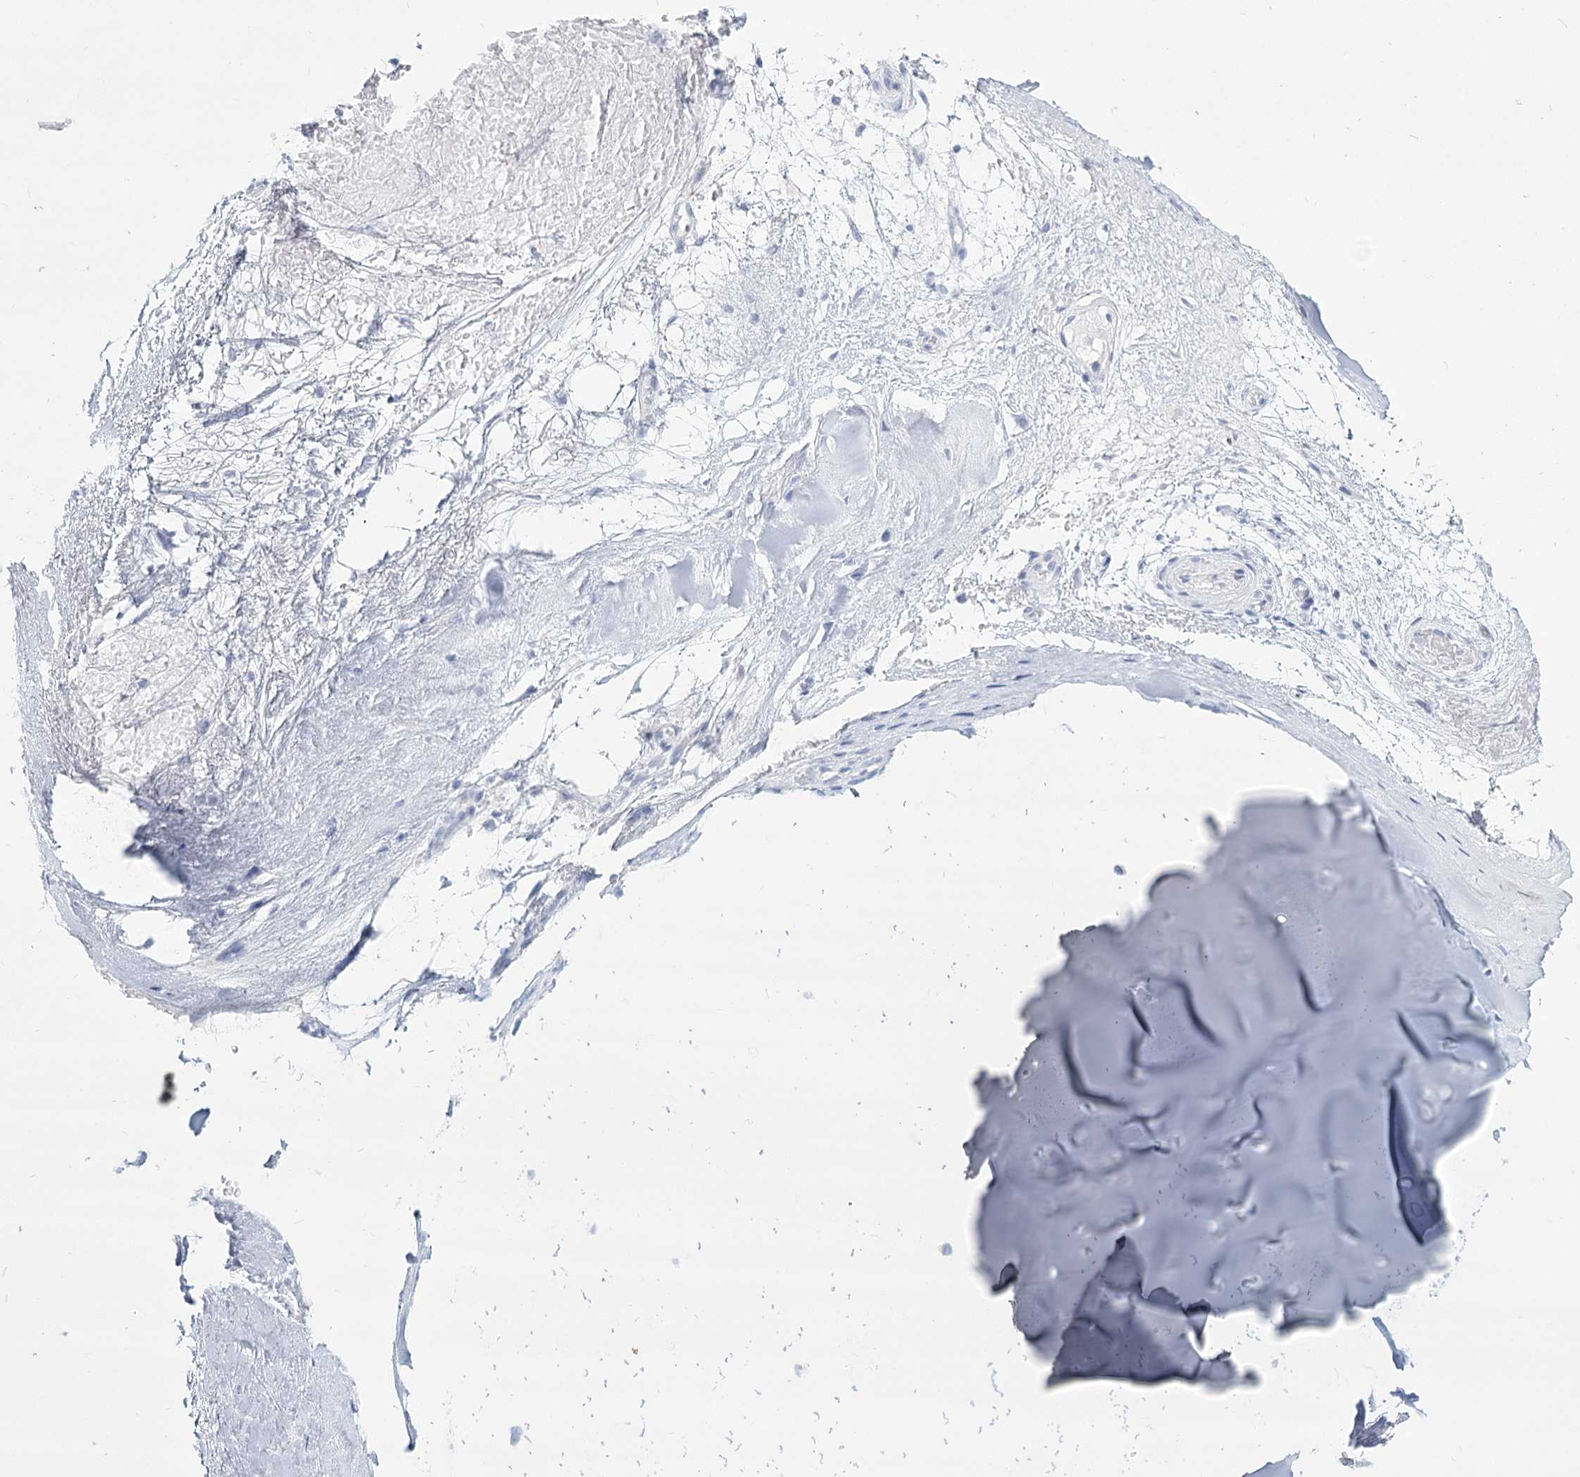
{"staining": {"intensity": "negative", "quantity": "none", "location": "none"}, "tissue": "adipose tissue", "cell_type": "Adipocytes", "image_type": "normal", "snomed": [{"axis": "morphology", "description": "Normal tissue, NOS"}, {"axis": "morphology", "description": "Basal cell carcinoma"}, {"axis": "topography", "description": "Cartilage tissue"}, {"axis": "topography", "description": "Nasopharynx"}, {"axis": "topography", "description": "Oral tissue"}], "caption": "A high-resolution photomicrograph shows immunohistochemistry (IHC) staining of benign adipose tissue, which demonstrates no significant expression in adipocytes. Brightfield microscopy of immunohistochemistry (IHC) stained with DAB (brown) and hematoxylin (blue), captured at high magnification.", "gene": "SLC6A19", "patient": {"sex": "female", "age": 77}}